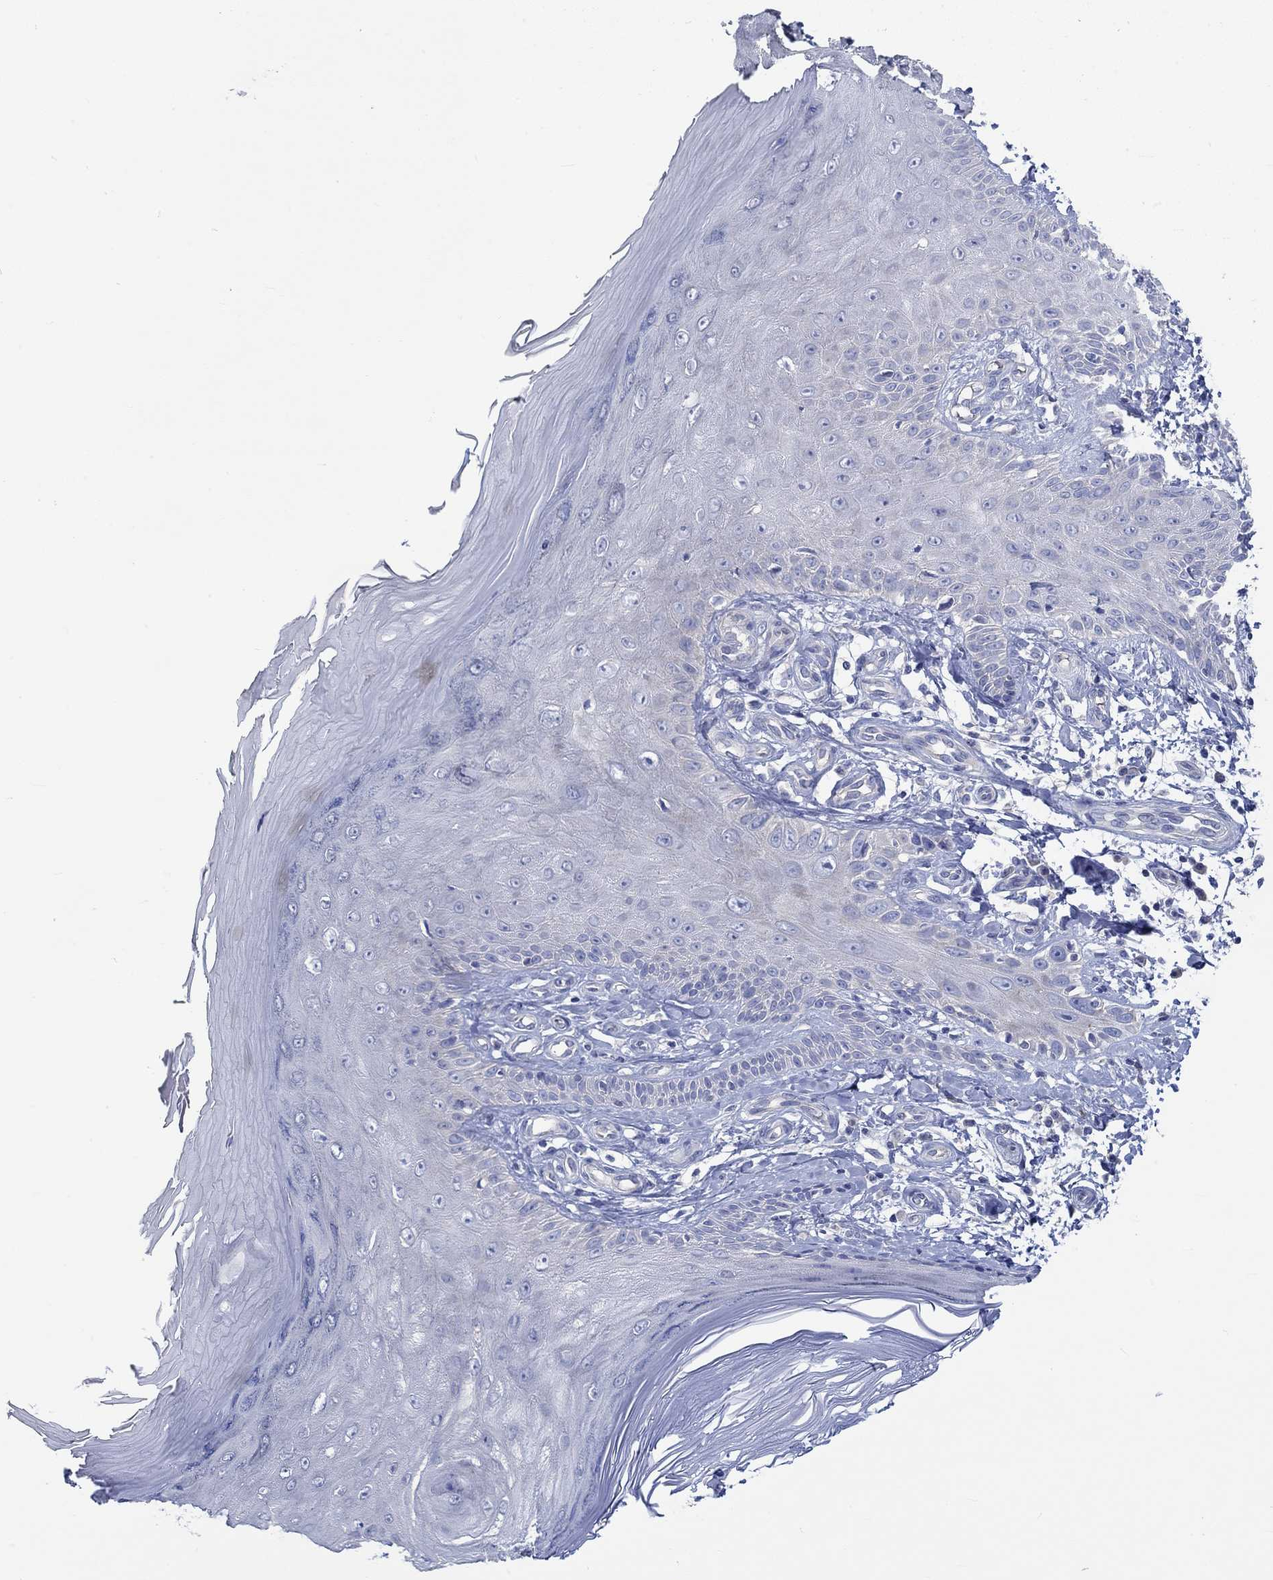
{"staining": {"intensity": "negative", "quantity": "none", "location": "none"}, "tissue": "skin", "cell_type": "Fibroblasts", "image_type": "normal", "snomed": [{"axis": "morphology", "description": "Normal tissue, NOS"}, {"axis": "morphology", "description": "Inflammation, NOS"}, {"axis": "morphology", "description": "Fibrosis, NOS"}, {"axis": "topography", "description": "Skin"}], "caption": "A high-resolution histopathology image shows immunohistochemistry (IHC) staining of benign skin, which reveals no significant staining in fibroblasts.", "gene": "KCNA1", "patient": {"sex": "male", "age": 71}}